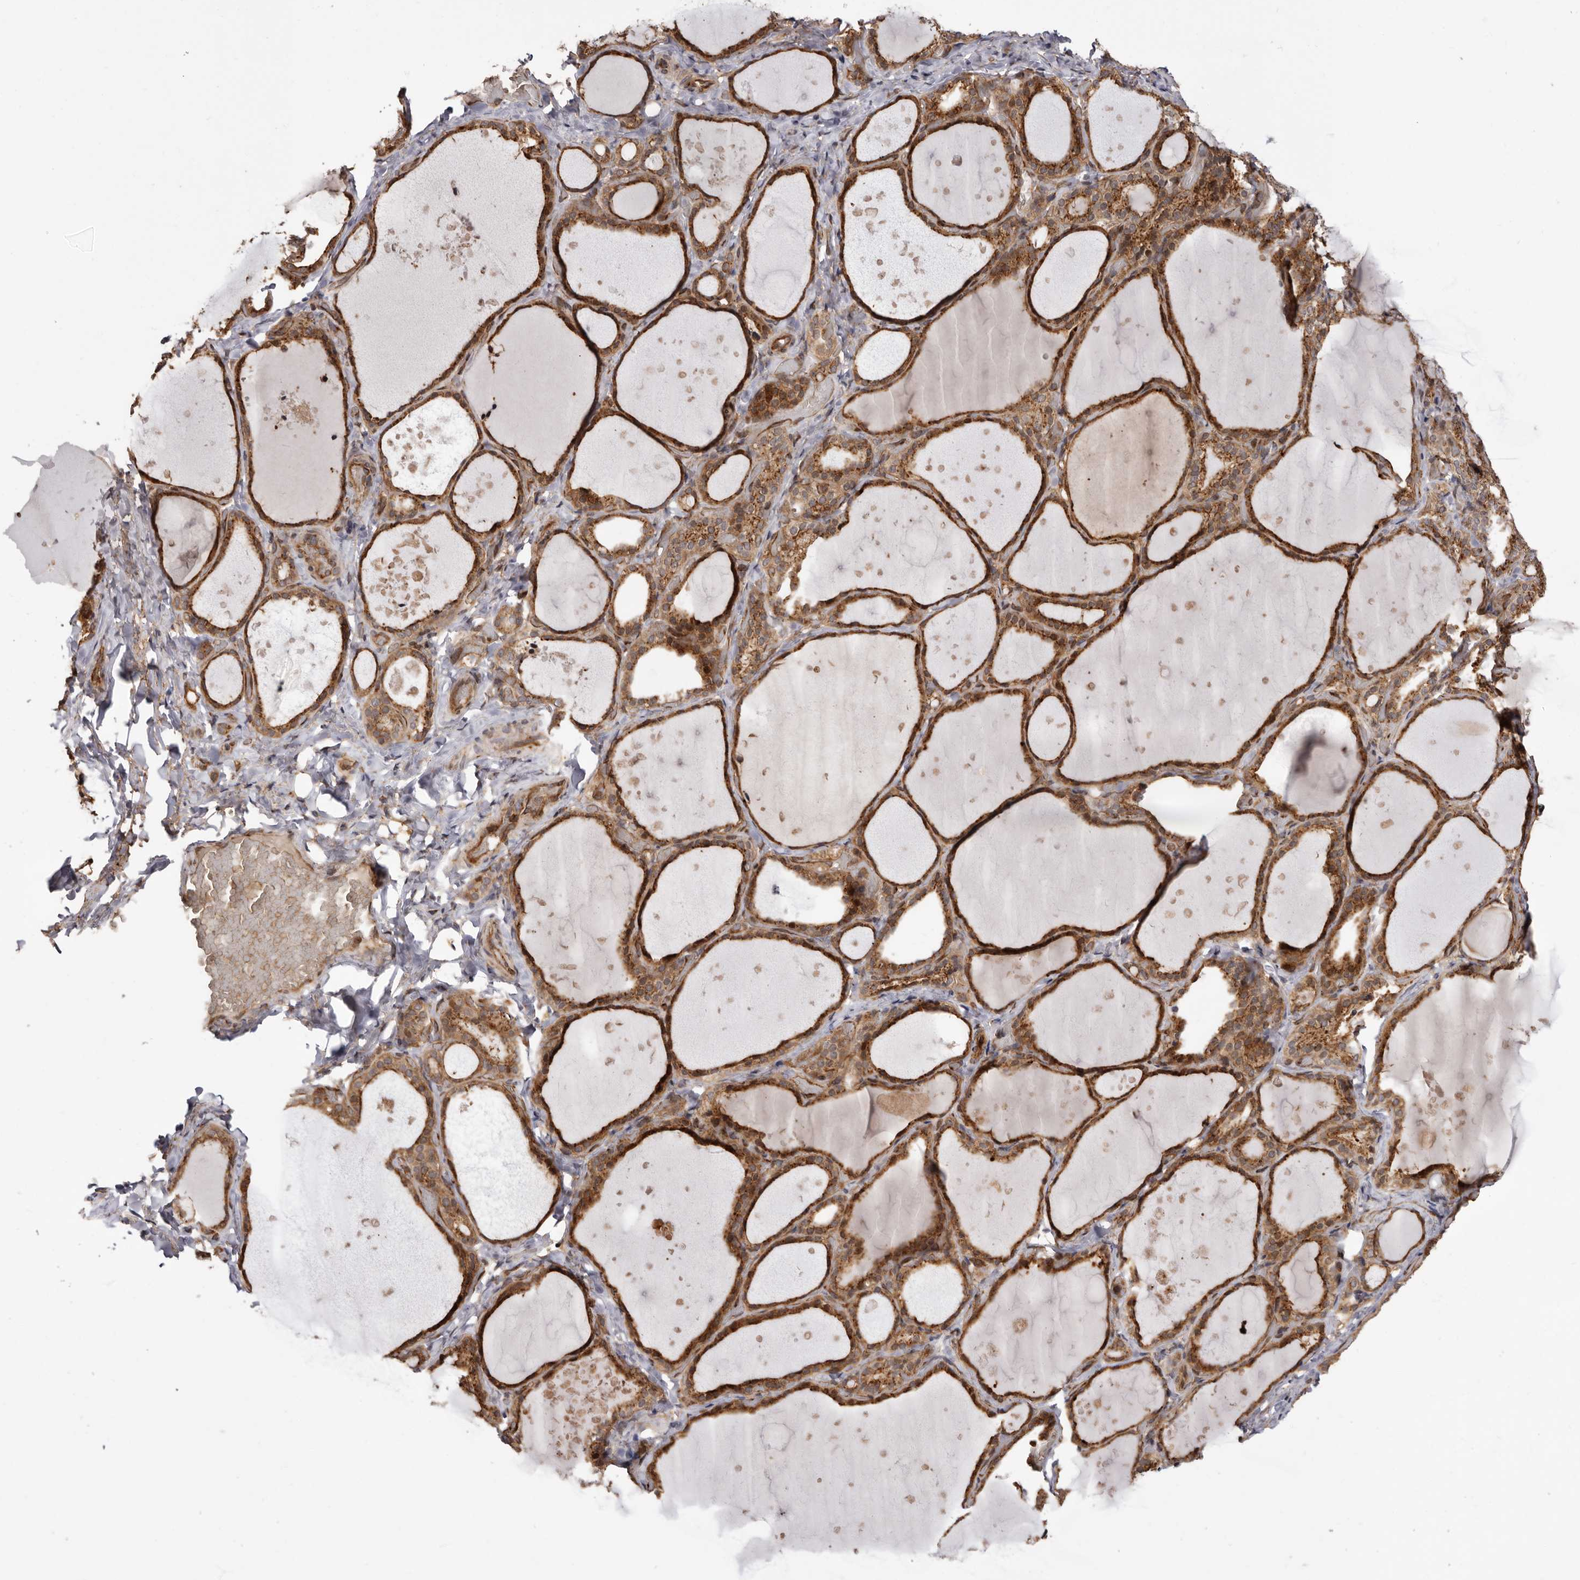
{"staining": {"intensity": "strong", "quantity": "25%-75%", "location": "cytoplasmic/membranous"}, "tissue": "thyroid gland", "cell_type": "Glandular cells", "image_type": "normal", "snomed": [{"axis": "morphology", "description": "Normal tissue, NOS"}, {"axis": "topography", "description": "Thyroid gland"}], "caption": "Protein expression analysis of unremarkable human thyroid gland reveals strong cytoplasmic/membranous staining in about 25%-75% of glandular cells. (DAB (3,3'-diaminobenzidine) IHC with brightfield microscopy, high magnification).", "gene": "GPR27", "patient": {"sex": "female", "age": 44}}